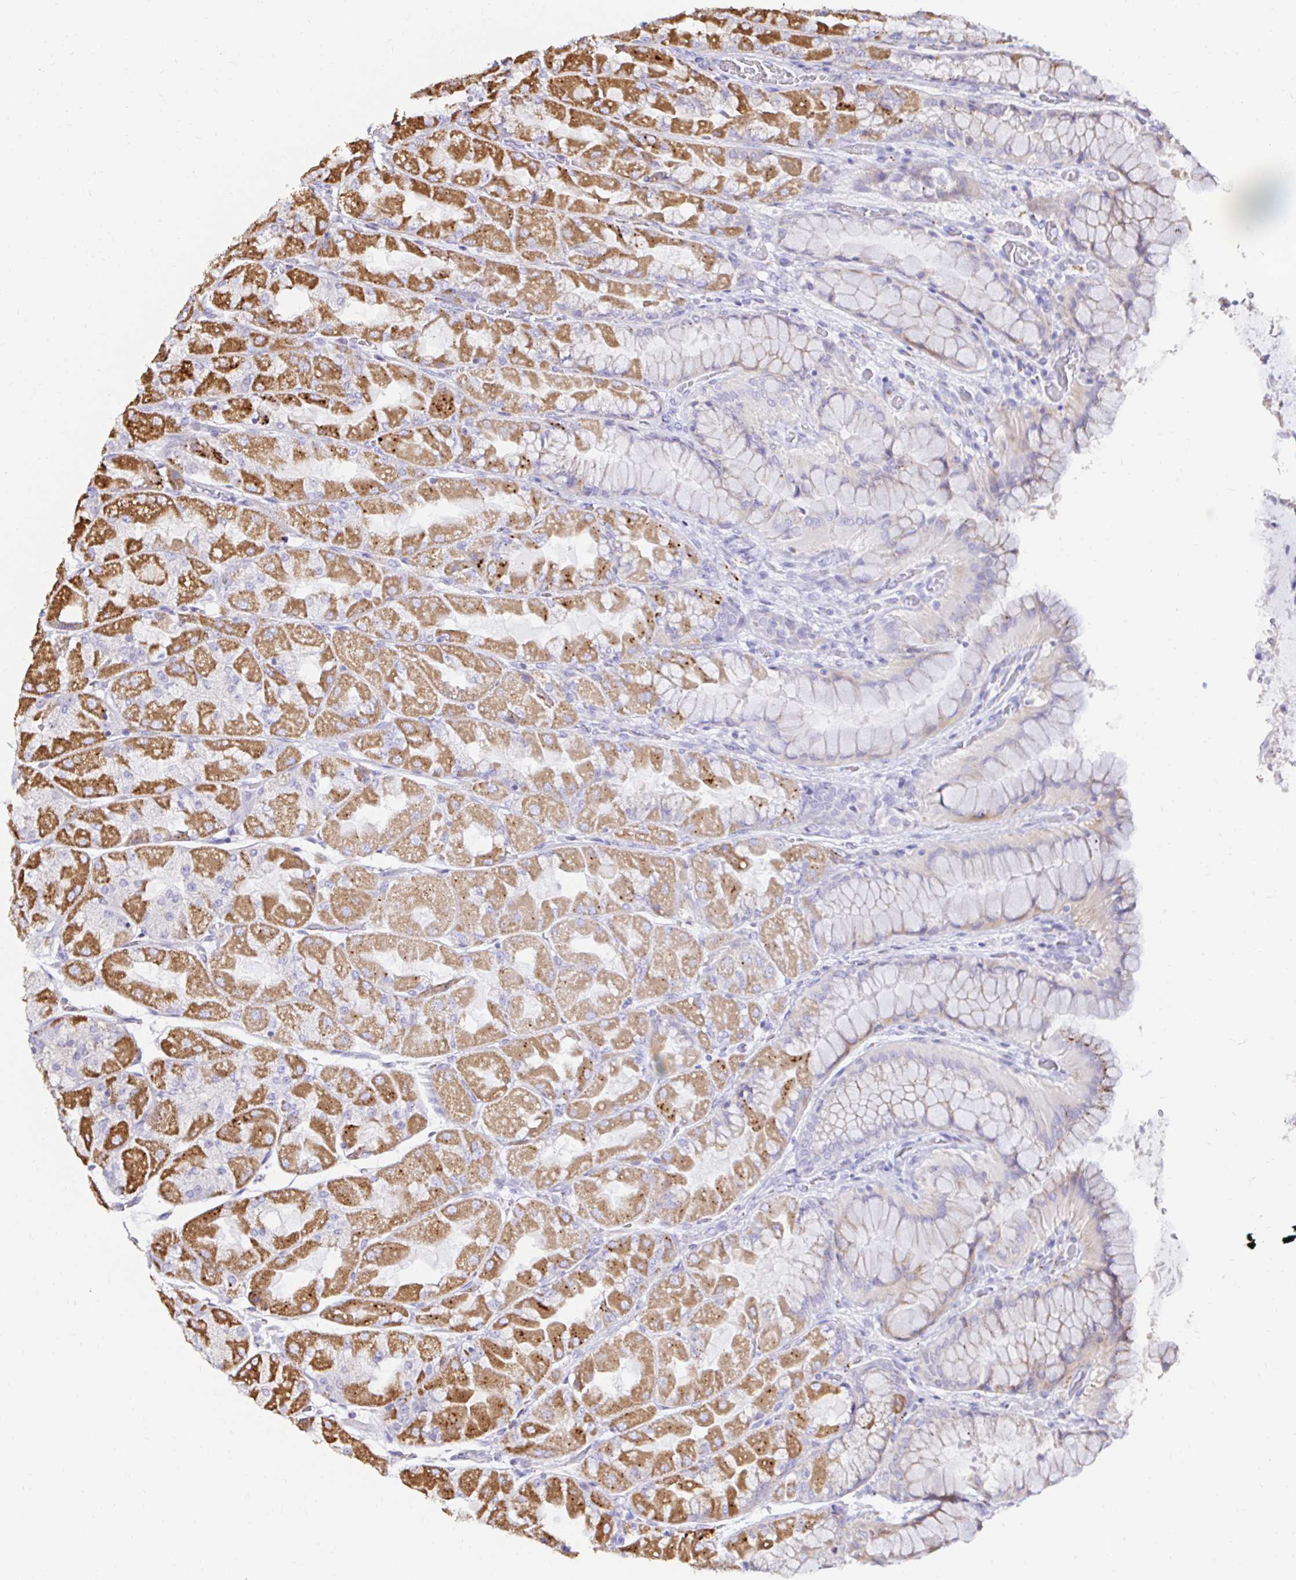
{"staining": {"intensity": "moderate", "quantity": "25%-75%", "location": "cytoplasmic/membranous"}, "tissue": "stomach", "cell_type": "Glandular cells", "image_type": "normal", "snomed": [{"axis": "morphology", "description": "Normal tissue, NOS"}, {"axis": "topography", "description": "Stomach"}], "caption": "IHC micrograph of unremarkable stomach: human stomach stained using immunohistochemistry (IHC) shows medium levels of moderate protein expression localized specifically in the cytoplasmic/membranous of glandular cells, appearing as a cytoplasmic/membranous brown color.", "gene": "GALNS", "patient": {"sex": "female", "age": 61}}